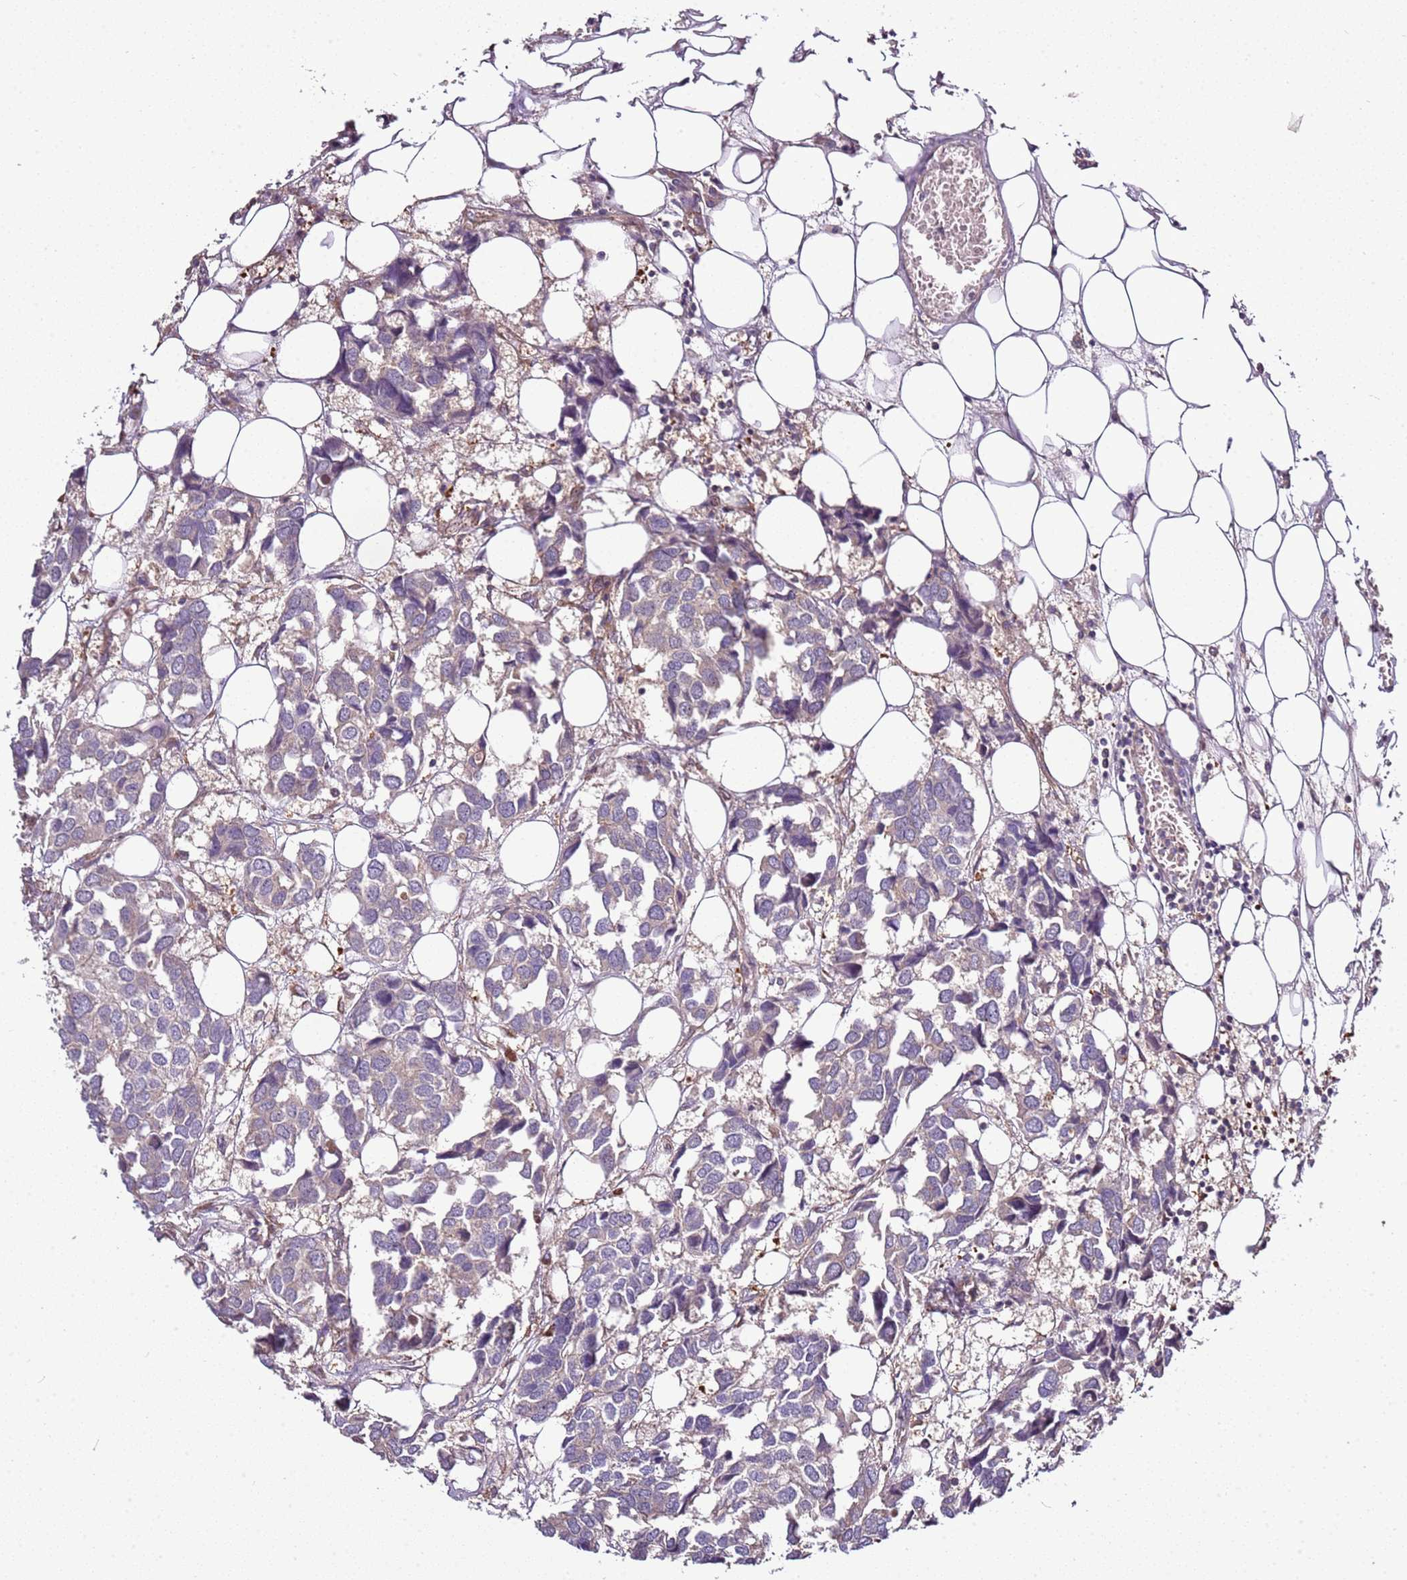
{"staining": {"intensity": "negative", "quantity": "none", "location": "none"}, "tissue": "breast cancer", "cell_type": "Tumor cells", "image_type": "cancer", "snomed": [{"axis": "morphology", "description": "Duct carcinoma"}, {"axis": "topography", "description": "Breast"}], "caption": "Human breast invasive ductal carcinoma stained for a protein using immunohistochemistry (IHC) reveals no expression in tumor cells.", "gene": "GNL1", "patient": {"sex": "female", "age": 83}}